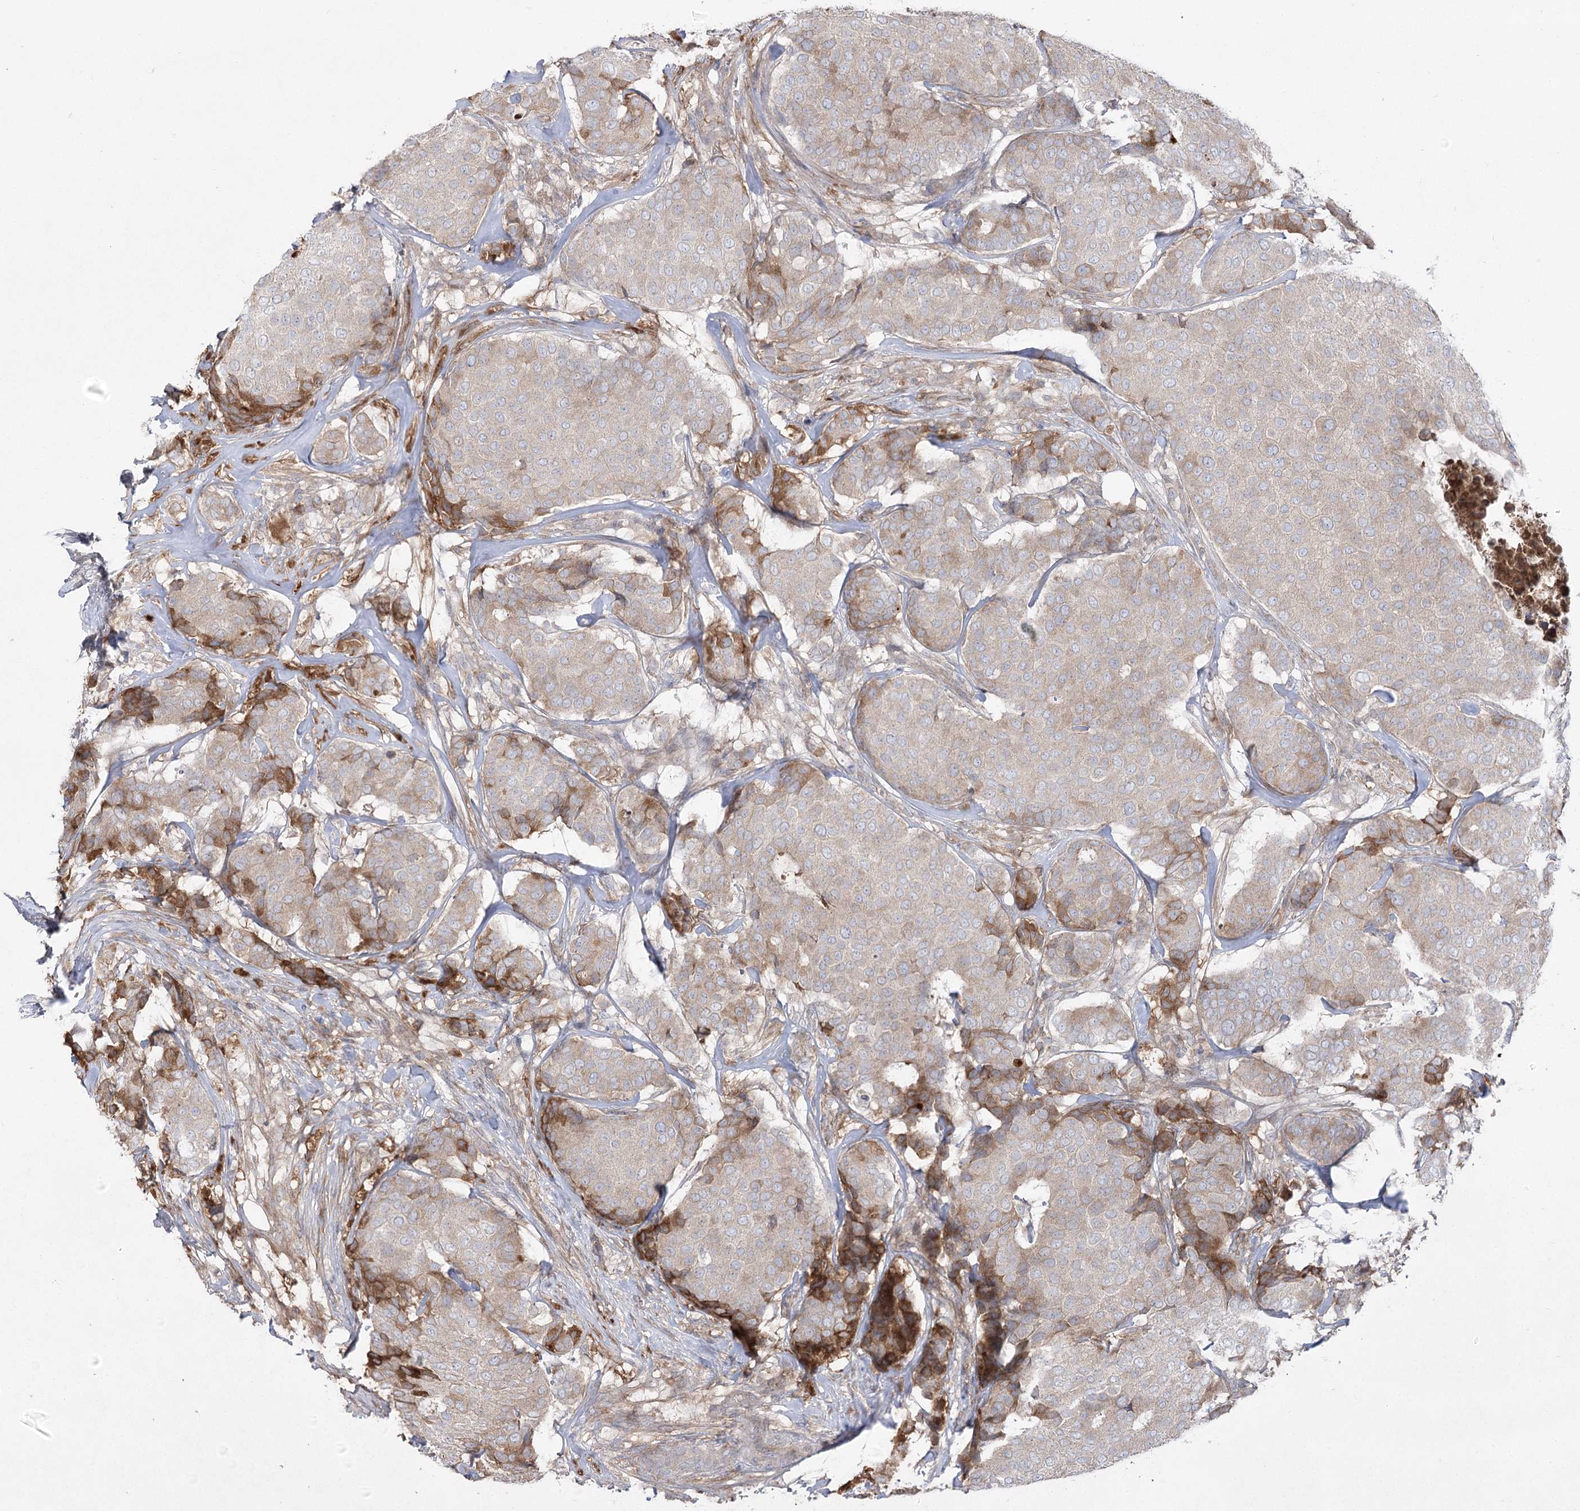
{"staining": {"intensity": "moderate", "quantity": "<25%", "location": "cytoplasmic/membranous"}, "tissue": "breast cancer", "cell_type": "Tumor cells", "image_type": "cancer", "snomed": [{"axis": "morphology", "description": "Duct carcinoma"}, {"axis": "topography", "description": "Breast"}], "caption": "A high-resolution photomicrograph shows immunohistochemistry staining of infiltrating ductal carcinoma (breast), which exhibits moderate cytoplasmic/membranous expression in about <25% of tumor cells. Immunohistochemistry (ihc) stains the protein in brown and the nuclei are stained blue.", "gene": "PLEKHA5", "patient": {"sex": "female", "age": 75}}